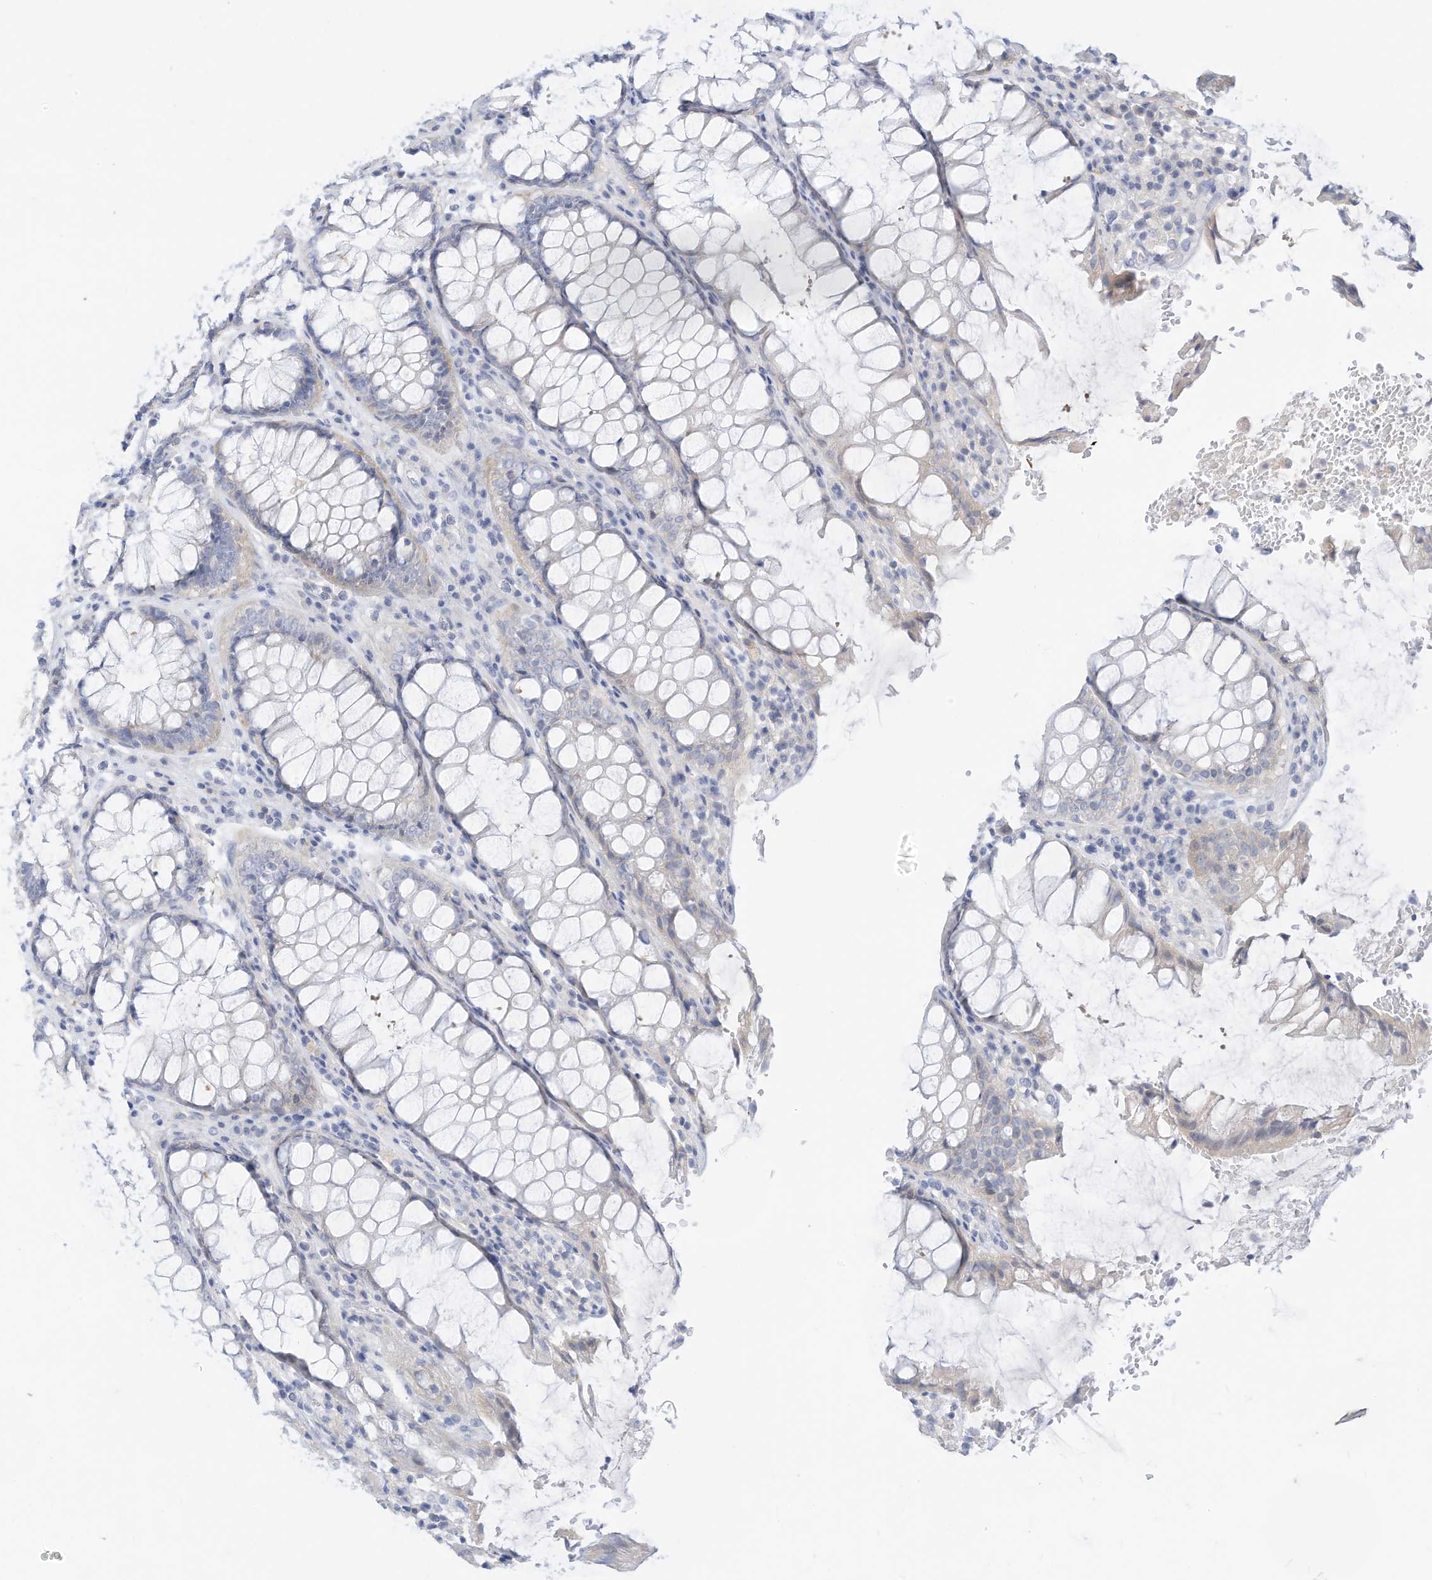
{"staining": {"intensity": "negative", "quantity": "none", "location": "none"}, "tissue": "rectum", "cell_type": "Glandular cells", "image_type": "normal", "snomed": [{"axis": "morphology", "description": "Normal tissue, NOS"}, {"axis": "topography", "description": "Rectum"}], "caption": "Protein analysis of benign rectum reveals no significant positivity in glandular cells. Brightfield microscopy of immunohistochemistry (IHC) stained with DAB (3,3'-diaminobenzidine) (brown) and hematoxylin (blue), captured at high magnification.", "gene": "SPOCD1", "patient": {"sex": "male", "age": 64}}